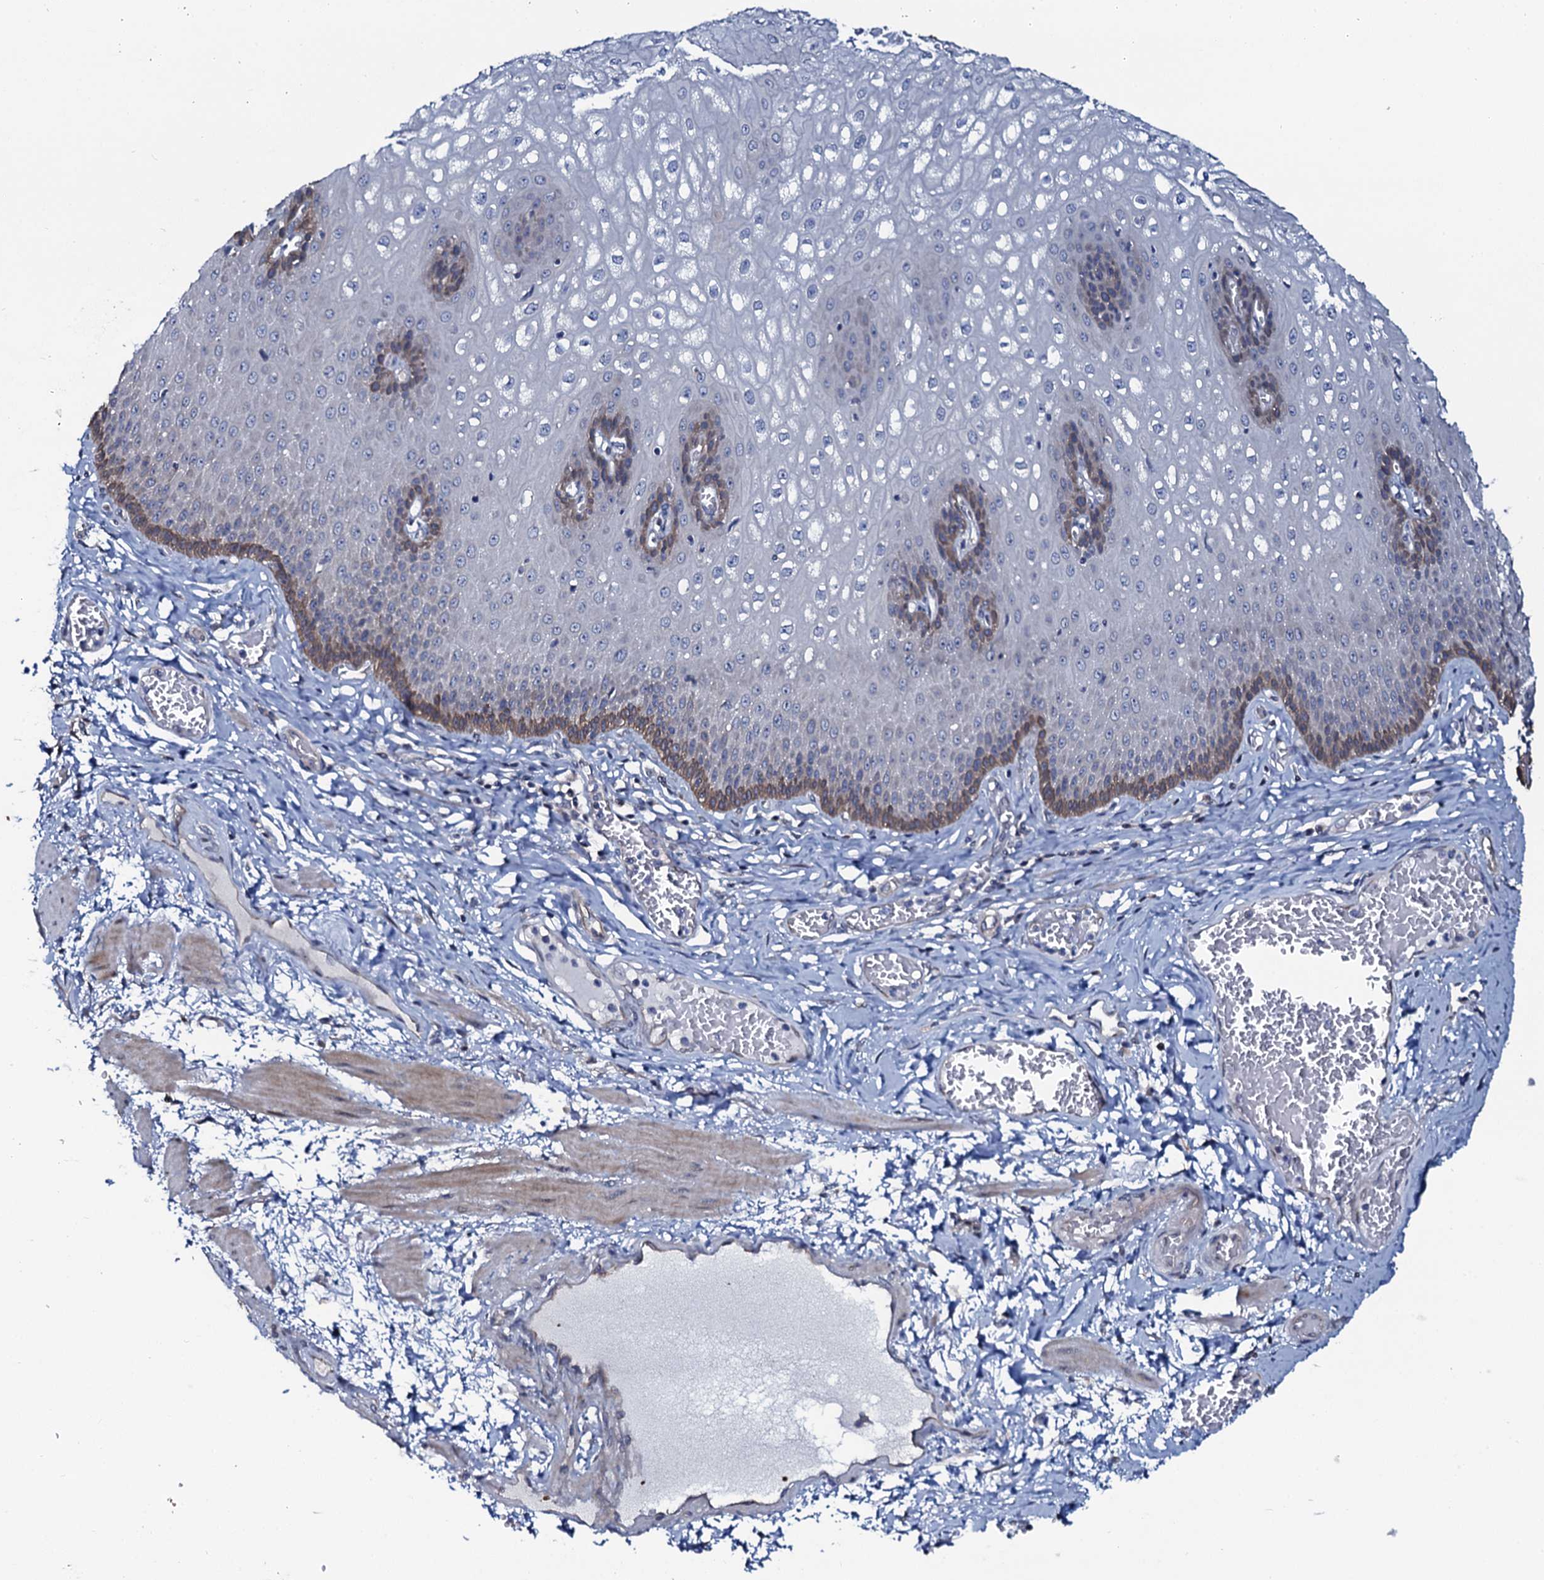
{"staining": {"intensity": "strong", "quantity": "<25%", "location": "cytoplasmic/membranous"}, "tissue": "esophagus", "cell_type": "Squamous epithelial cells", "image_type": "normal", "snomed": [{"axis": "morphology", "description": "Normal tissue, NOS"}, {"axis": "topography", "description": "Esophagus"}], "caption": "A photomicrograph of human esophagus stained for a protein demonstrates strong cytoplasmic/membranous brown staining in squamous epithelial cells. The staining was performed using DAB to visualize the protein expression in brown, while the nuclei were stained in blue with hematoxylin (Magnification: 20x).", "gene": "C10orf88", "patient": {"sex": "male", "age": 60}}